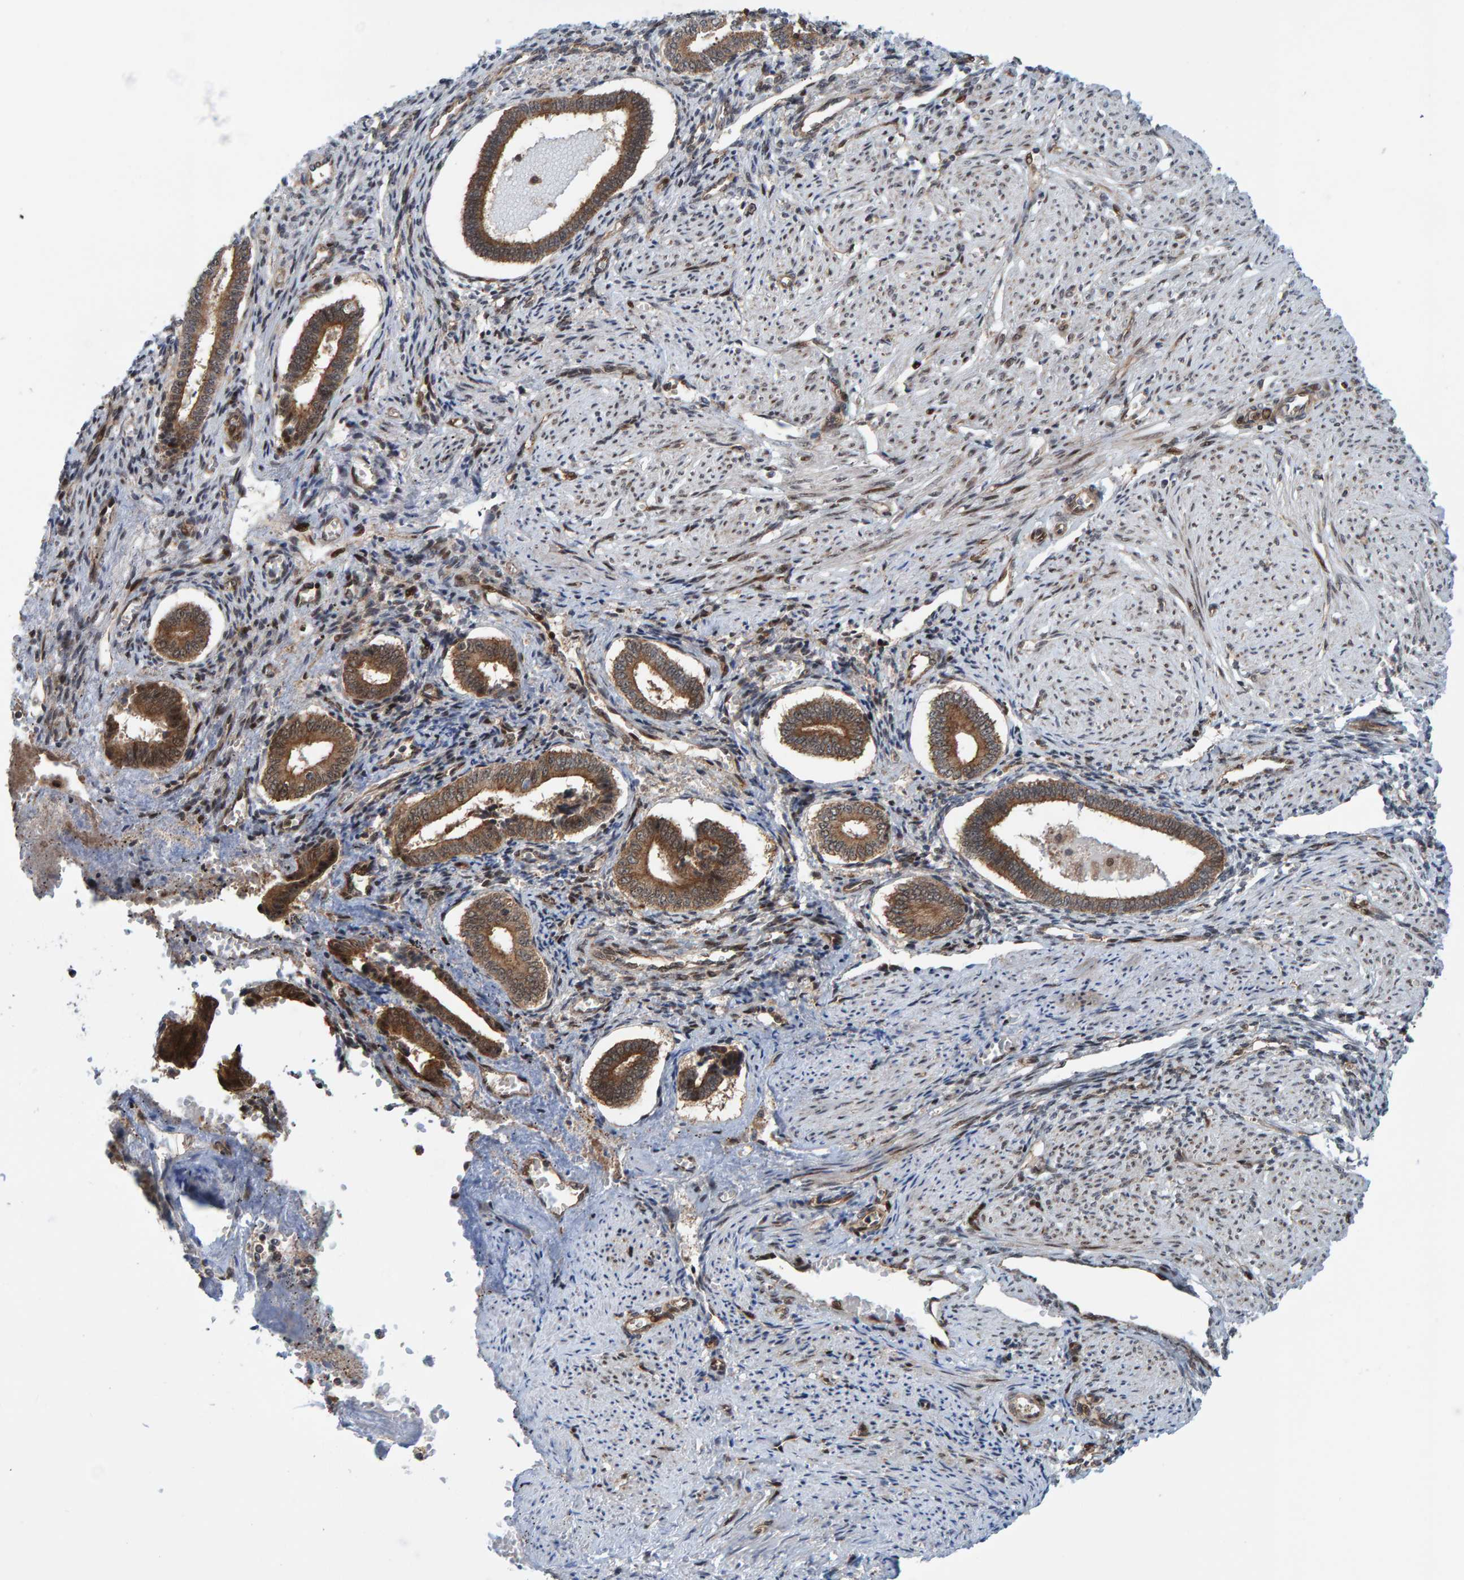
{"staining": {"intensity": "moderate", "quantity": ">75%", "location": "cytoplasmic/membranous,nuclear"}, "tissue": "endometrium", "cell_type": "Cells in endometrial stroma", "image_type": "normal", "snomed": [{"axis": "morphology", "description": "Normal tissue, NOS"}, {"axis": "topography", "description": "Endometrium"}], "caption": "Protein staining of benign endometrium shows moderate cytoplasmic/membranous,nuclear expression in approximately >75% of cells in endometrial stroma. (IHC, brightfield microscopy, high magnification).", "gene": "ZNF366", "patient": {"sex": "female", "age": 42}}